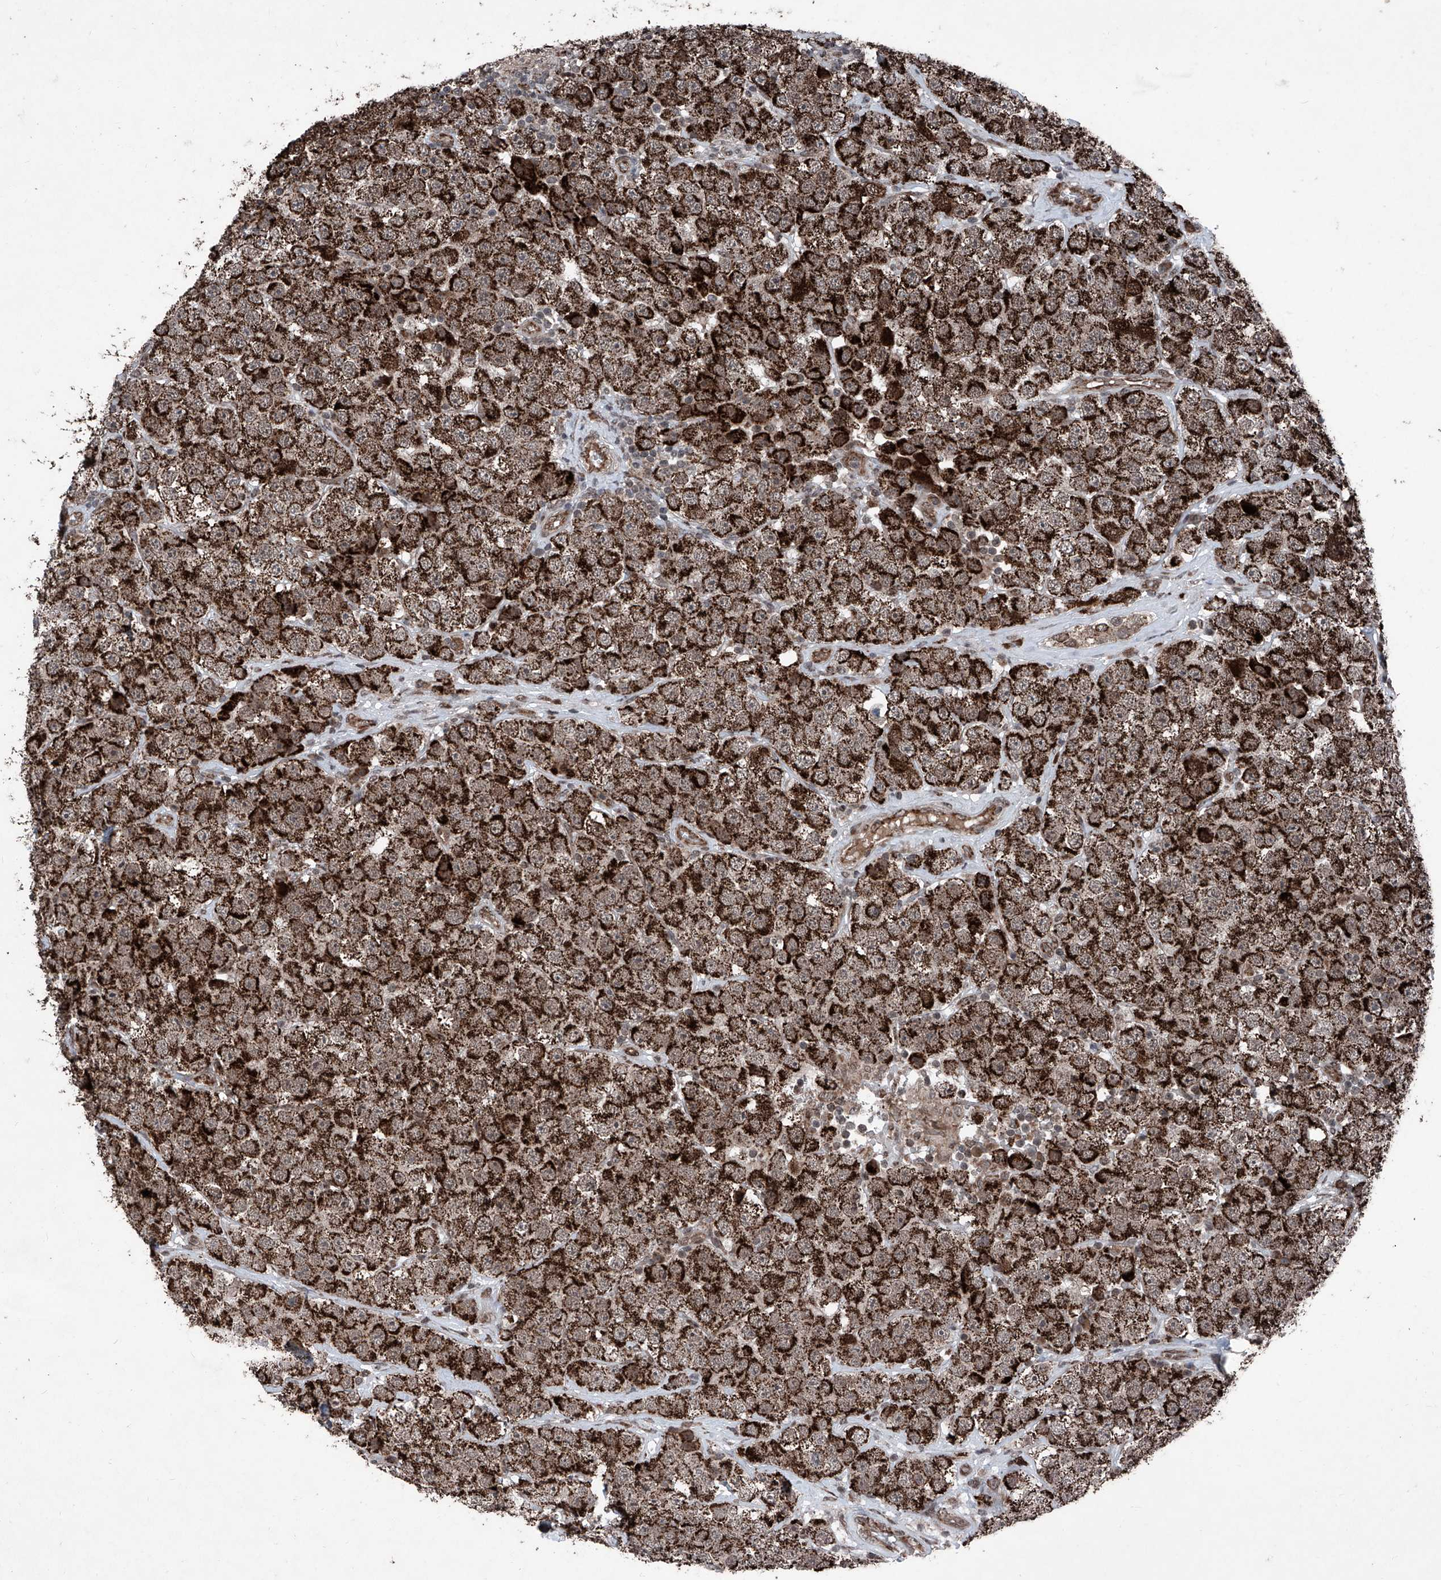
{"staining": {"intensity": "strong", "quantity": ">75%", "location": "cytoplasmic/membranous"}, "tissue": "testis cancer", "cell_type": "Tumor cells", "image_type": "cancer", "snomed": [{"axis": "morphology", "description": "Seminoma, NOS"}, {"axis": "topography", "description": "Testis"}], "caption": "Immunohistochemical staining of seminoma (testis) exhibits high levels of strong cytoplasmic/membranous protein positivity in approximately >75% of tumor cells.", "gene": "COA7", "patient": {"sex": "male", "age": 28}}